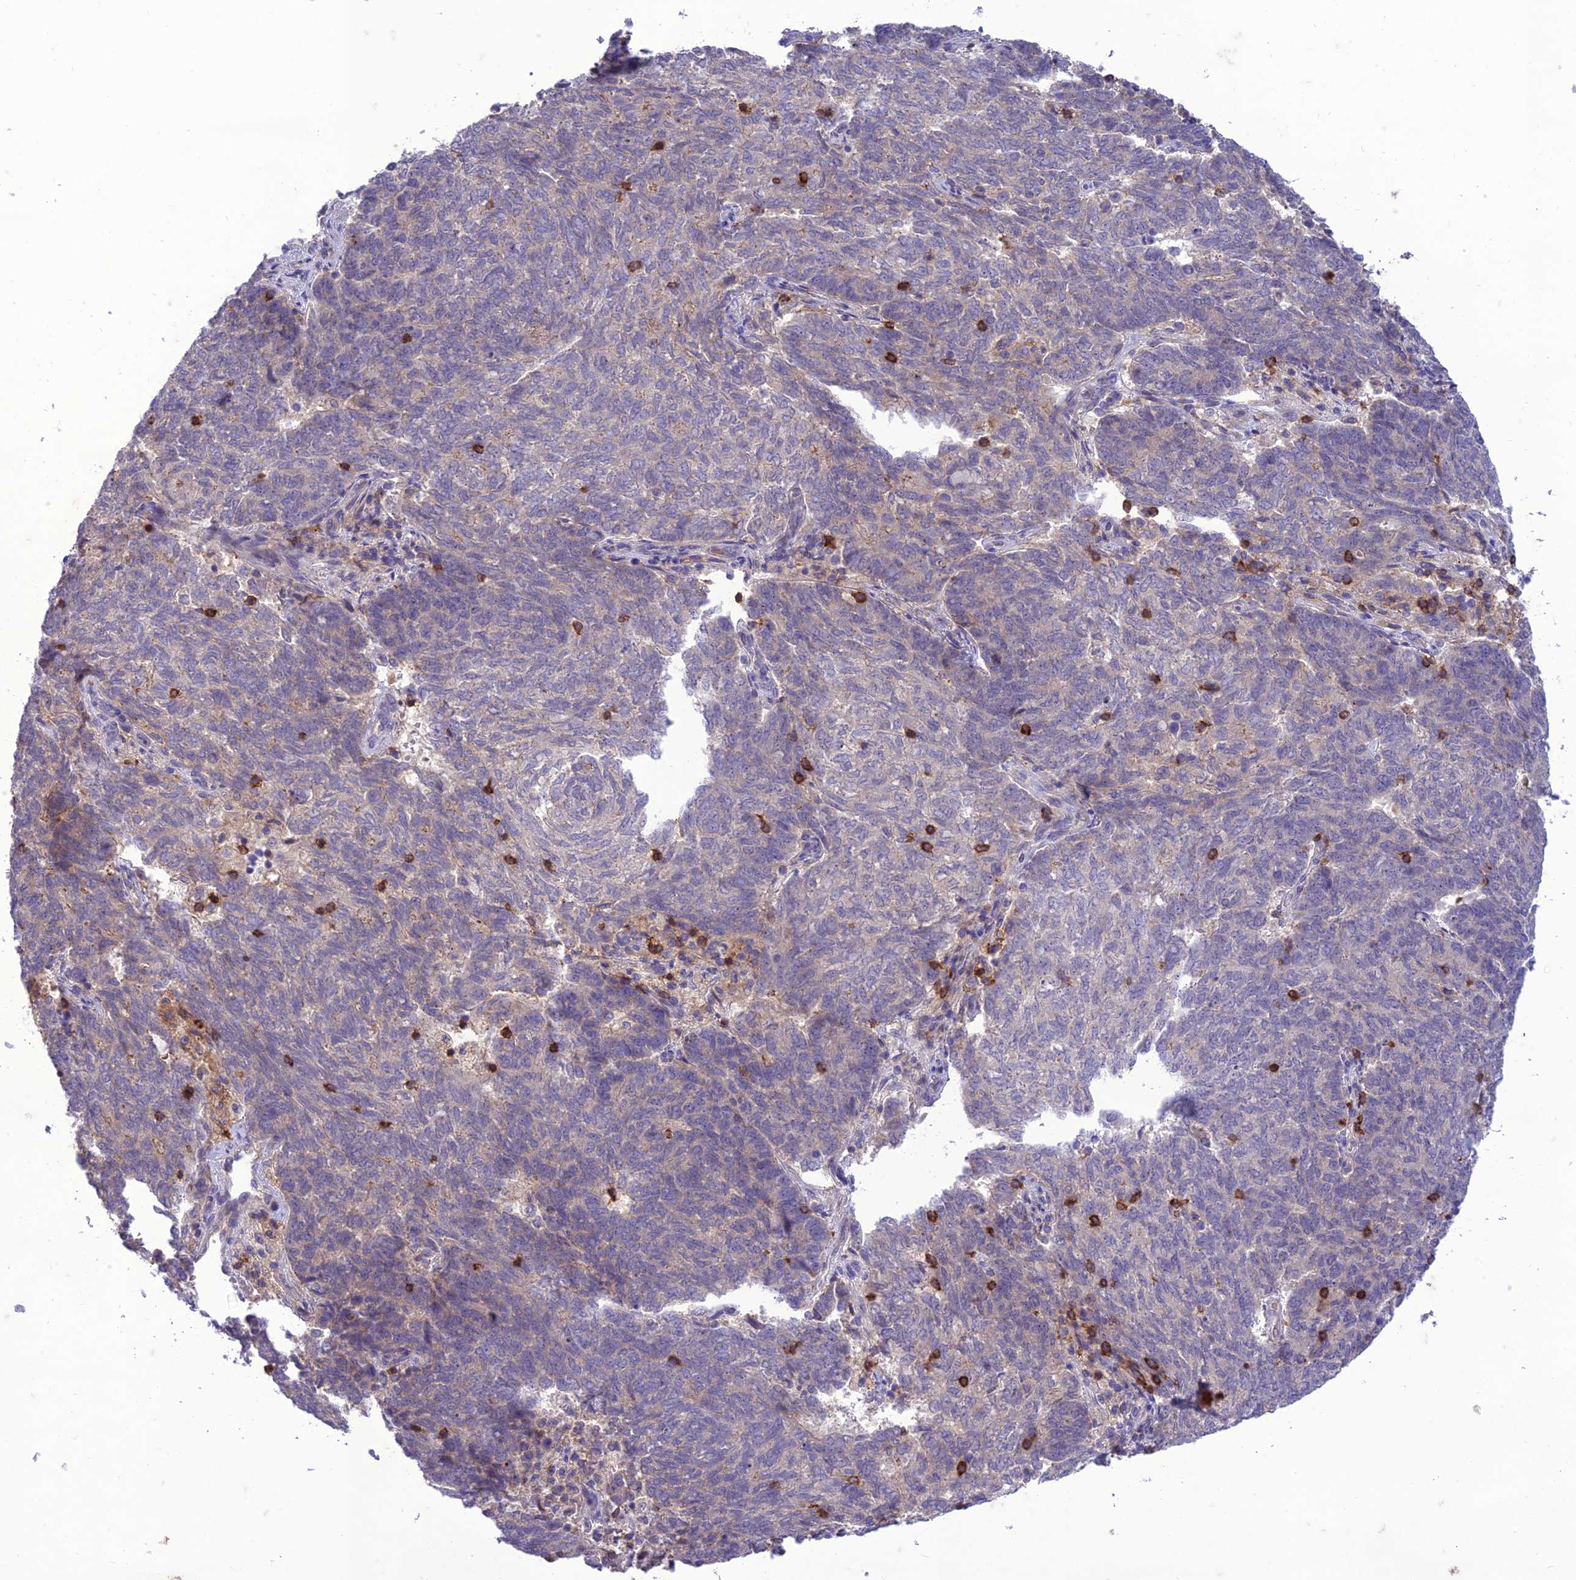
{"staining": {"intensity": "negative", "quantity": "none", "location": "none"}, "tissue": "endometrial cancer", "cell_type": "Tumor cells", "image_type": "cancer", "snomed": [{"axis": "morphology", "description": "Adenocarcinoma, NOS"}, {"axis": "topography", "description": "Endometrium"}], "caption": "Immunohistochemical staining of endometrial cancer reveals no significant positivity in tumor cells.", "gene": "ITGAE", "patient": {"sex": "female", "age": 80}}